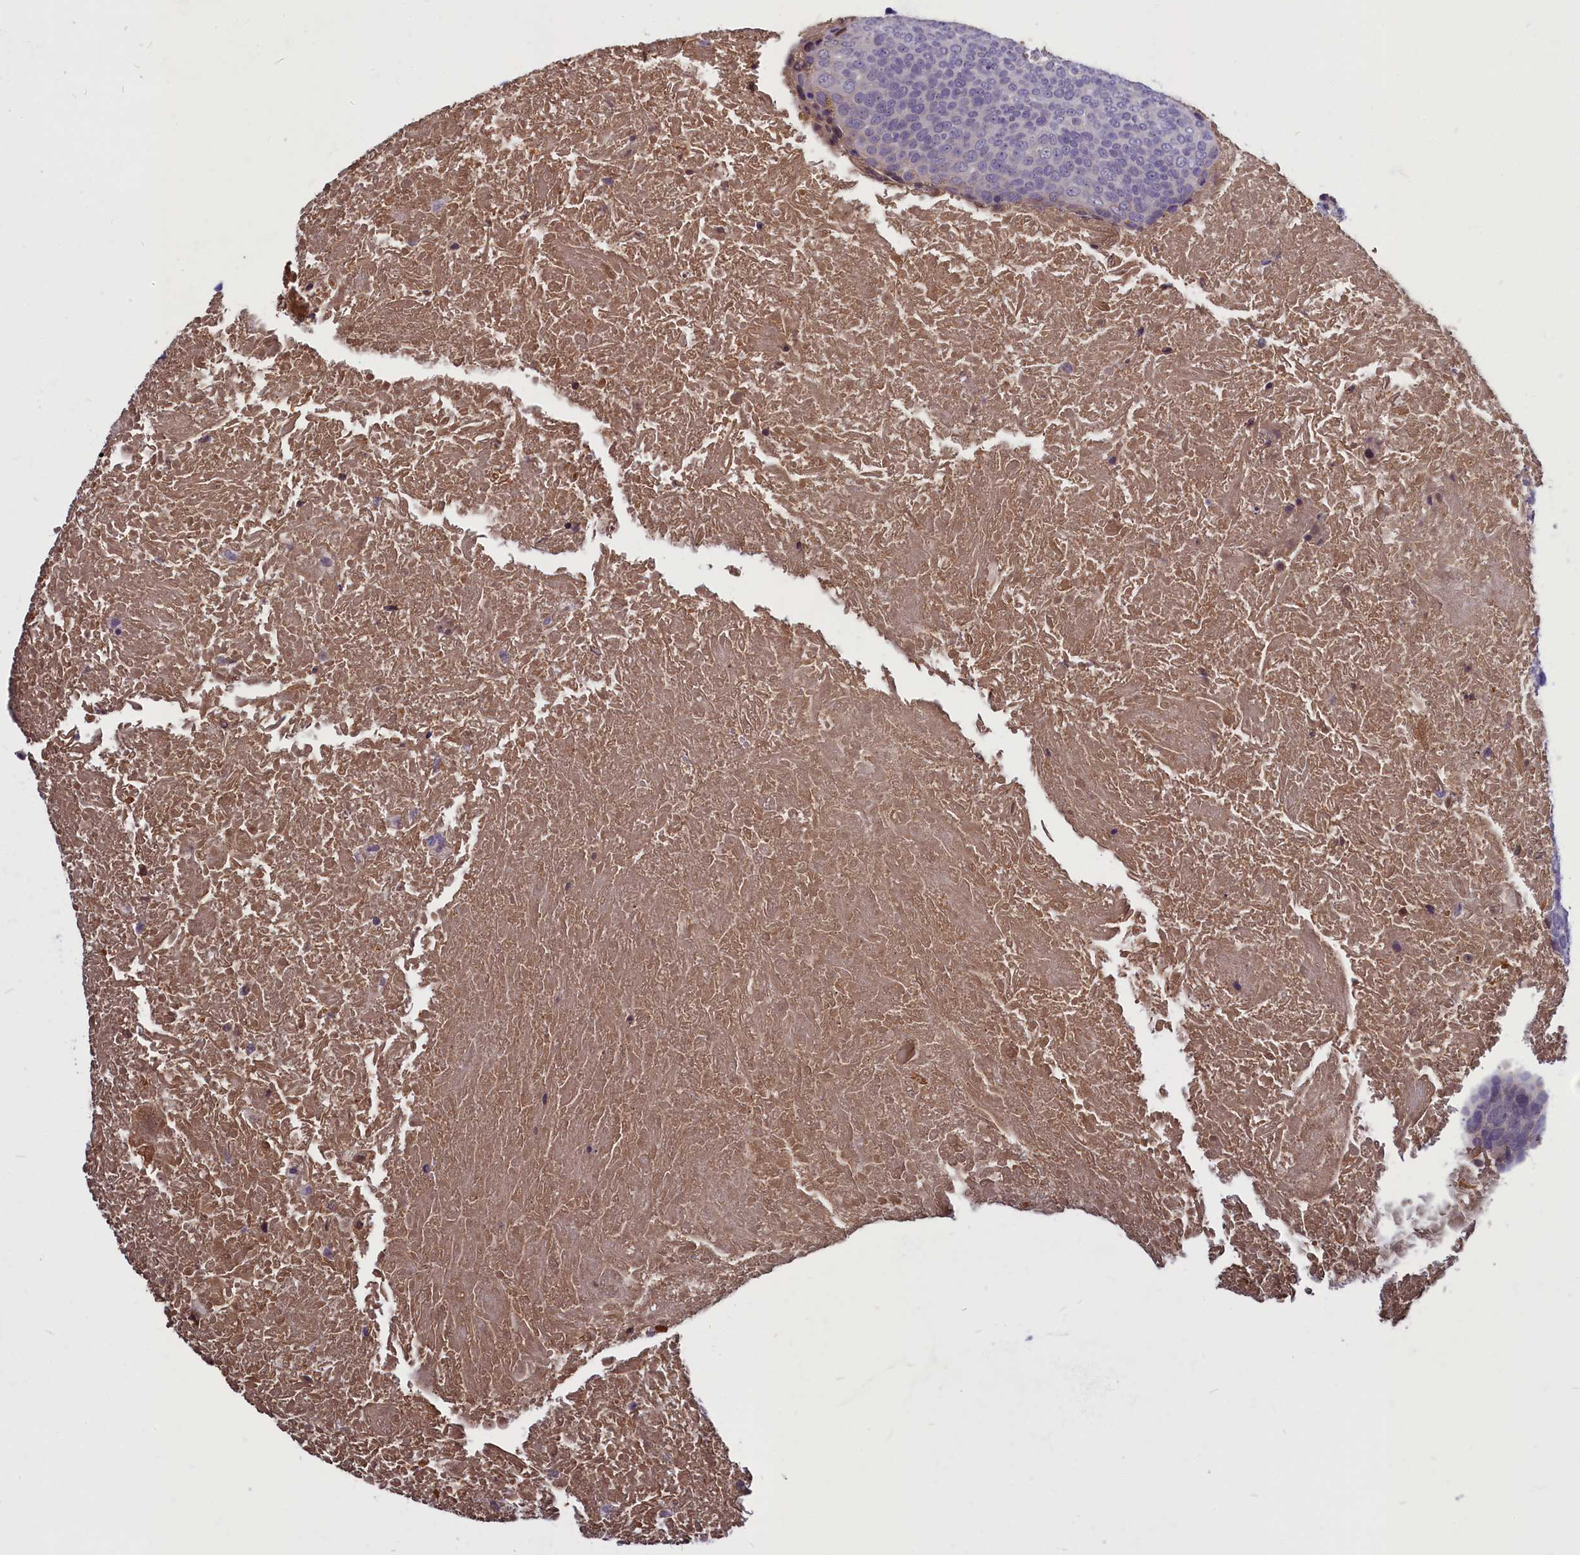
{"staining": {"intensity": "negative", "quantity": "none", "location": "none"}, "tissue": "head and neck cancer", "cell_type": "Tumor cells", "image_type": "cancer", "snomed": [{"axis": "morphology", "description": "Squamous cell carcinoma, NOS"}, {"axis": "morphology", "description": "Squamous cell carcinoma, metastatic, NOS"}, {"axis": "topography", "description": "Lymph node"}, {"axis": "topography", "description": "Head-Neck"}], "caption": "IHC image of neoplastic tissue: human squamous cell carcinoma (head and neck) stained with DAB demonstrates no significant protein positivity in tumor cells.", "gene": "SV2C", "patient": {"sex": "male", "age": 62}}